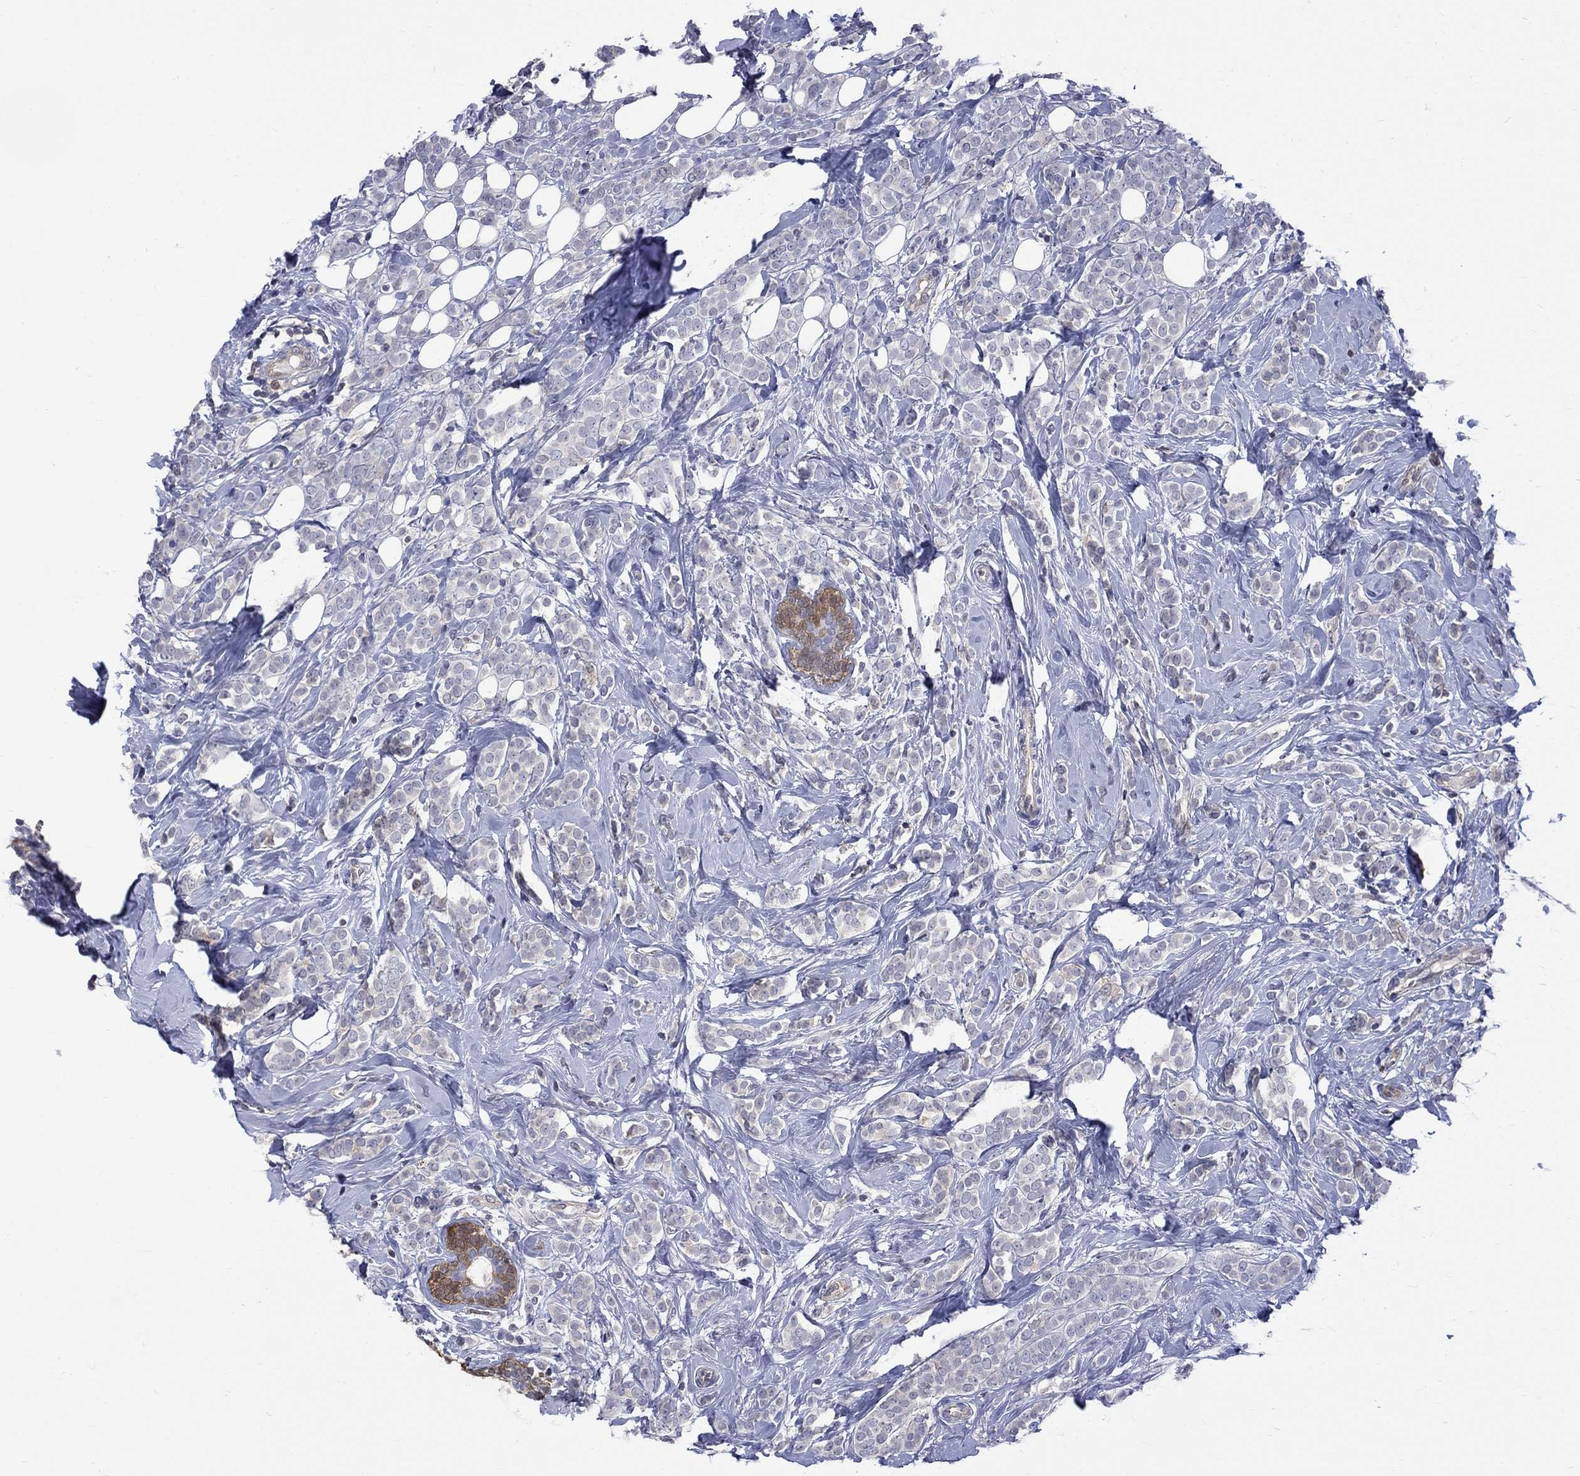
{"staining": {"intensity": "negative", "quantity": "none", "location": "none"}, "tissue": "breast cancer", "cell_type": "Tumor cells", "image_type": "cancer", "snomed": [{"axis": "morphology", "description": "Lobular carcinoma"}, {"axis": "topography", "description": "Breast"}], "caption": "Breast cancer was stained to show a protein in brown. There is no significant staining in tumor cells.", "gene": "HKDC1", "patient": {"sex": "female", "age": 49}}